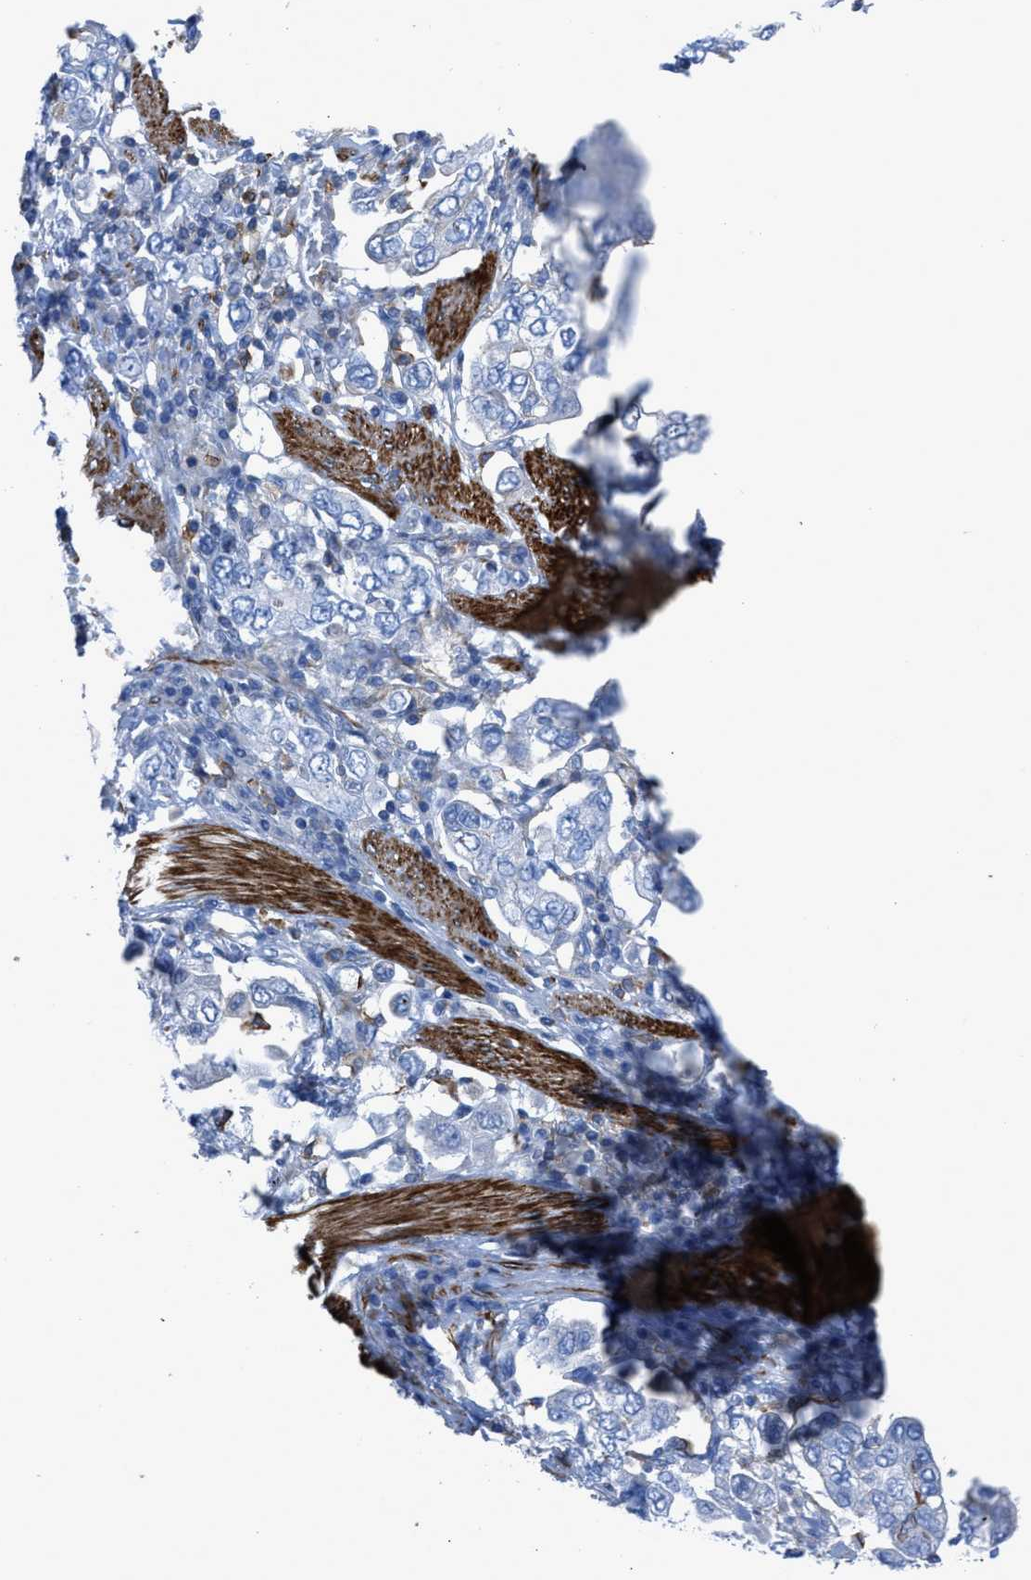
{"staining": {"intensity": "negative", "quantity": "none", "location": "none"}, "tissue": "stomach cancer", "cell_type": "Tumor cells", "image_type": "cancer", "snomed": [{"axis": "morphology", "description": "Adenocarcinoma, NOS"}, {"axis": "topography", "description": "Stomach, upper"}], "caption": "IHC histopathology image of human adenocarcinoma (stomach) stained for a protein (brown), which exhibits no positivity in tumor cells.", "gene": "PRMT2", "patient": {"sex": "male", "age": 62}}